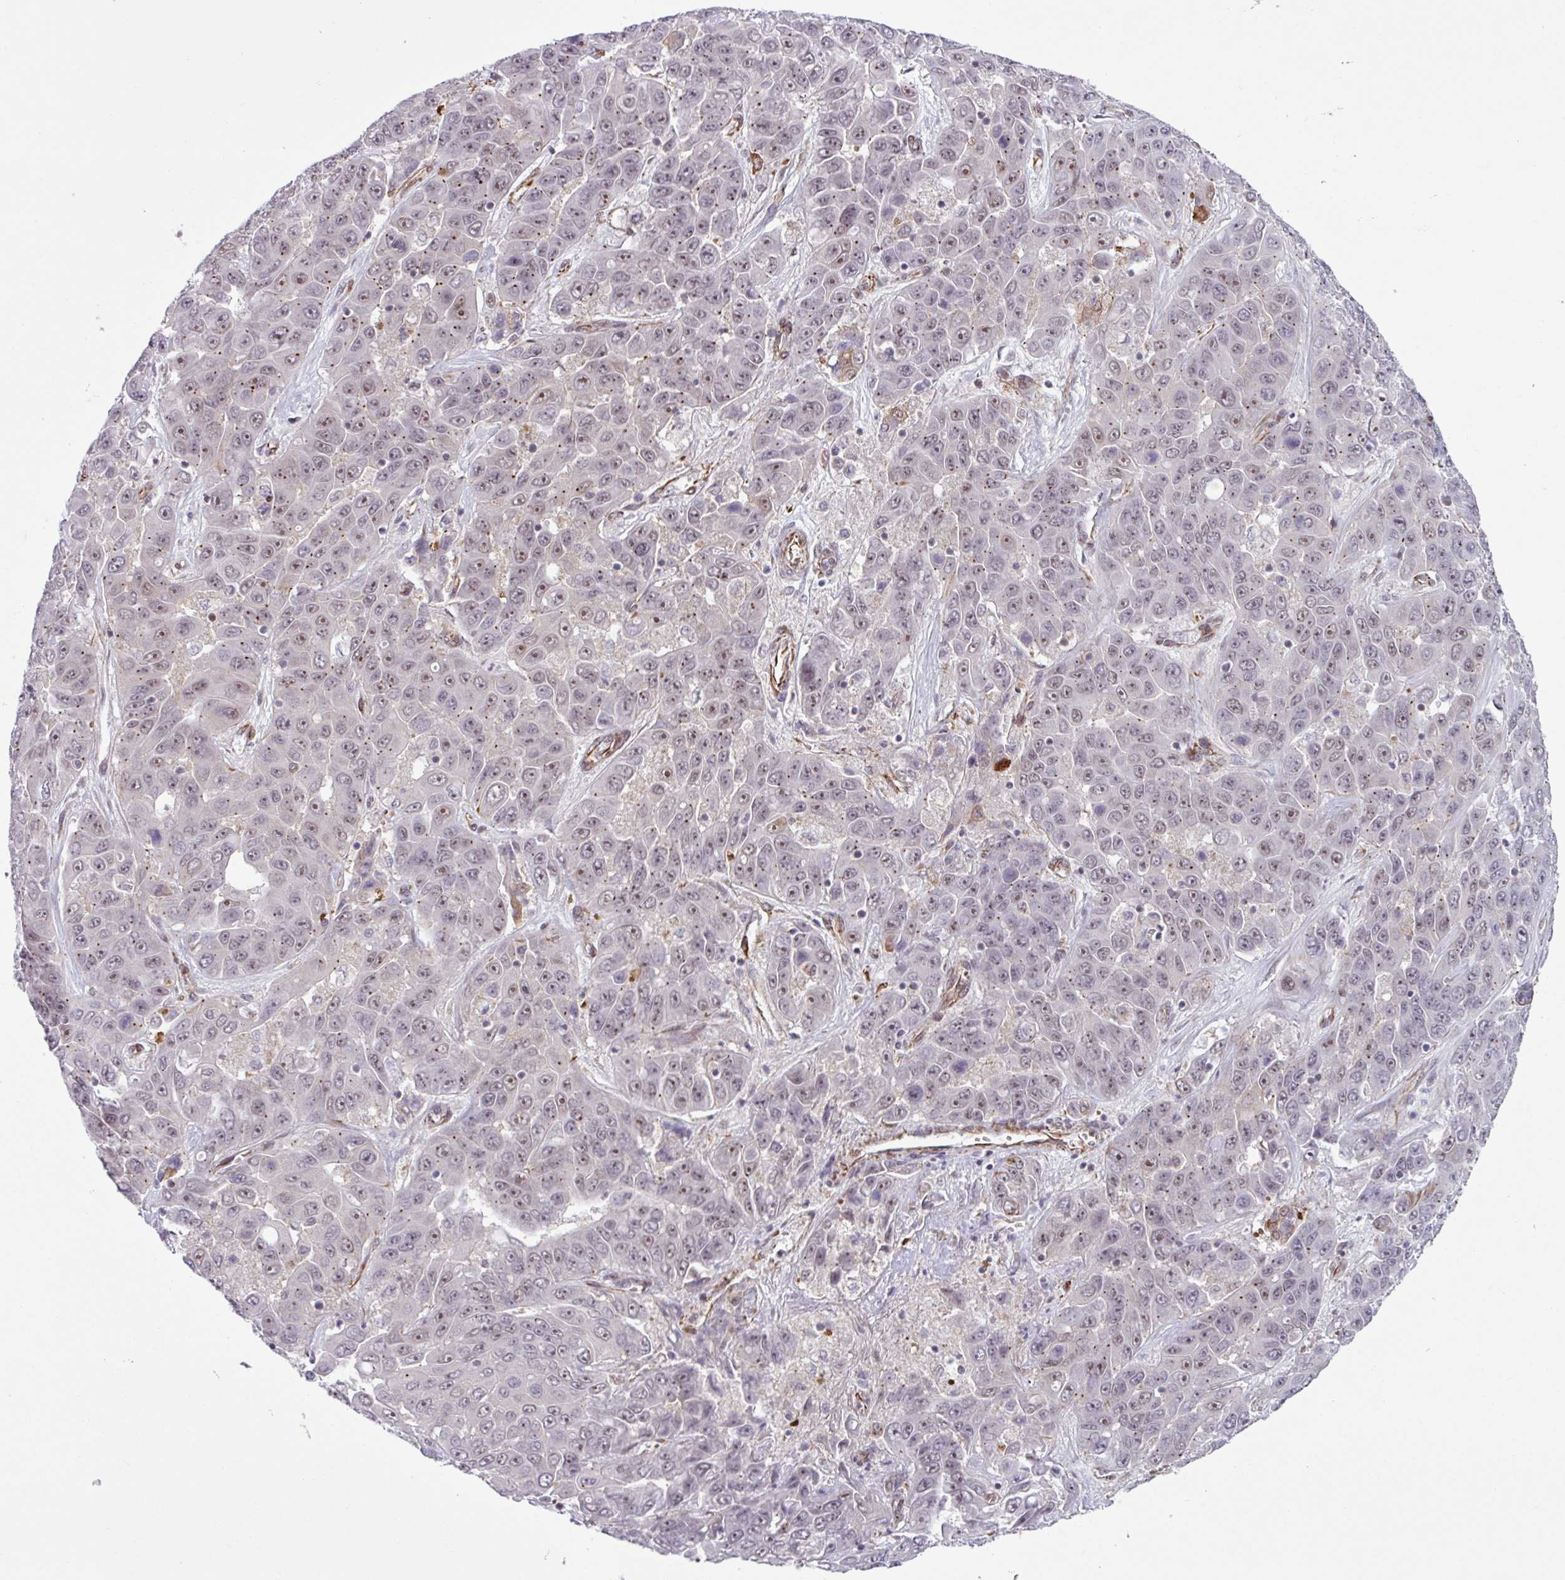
{"staining": {"intensity": "weak", "quantity": "25%-75%", "location": "nuclear"}, "tissue": "liver cancer", "cell_type": "Tumor cells", "image_type": "cancer", "snomed": [{"axis": "morphology", "description": "Cholangiocarcinoma"}, {"axis": "topography", "description": "Liver"}], "caption": "Immunohistochemical staining of human liver cholangiocarcinoma displays low levels of weak nuclear expression in about 25%-75% of tumor cells.", "gene": "CHD3", "patient": {"sex": "female", "age": 52}}